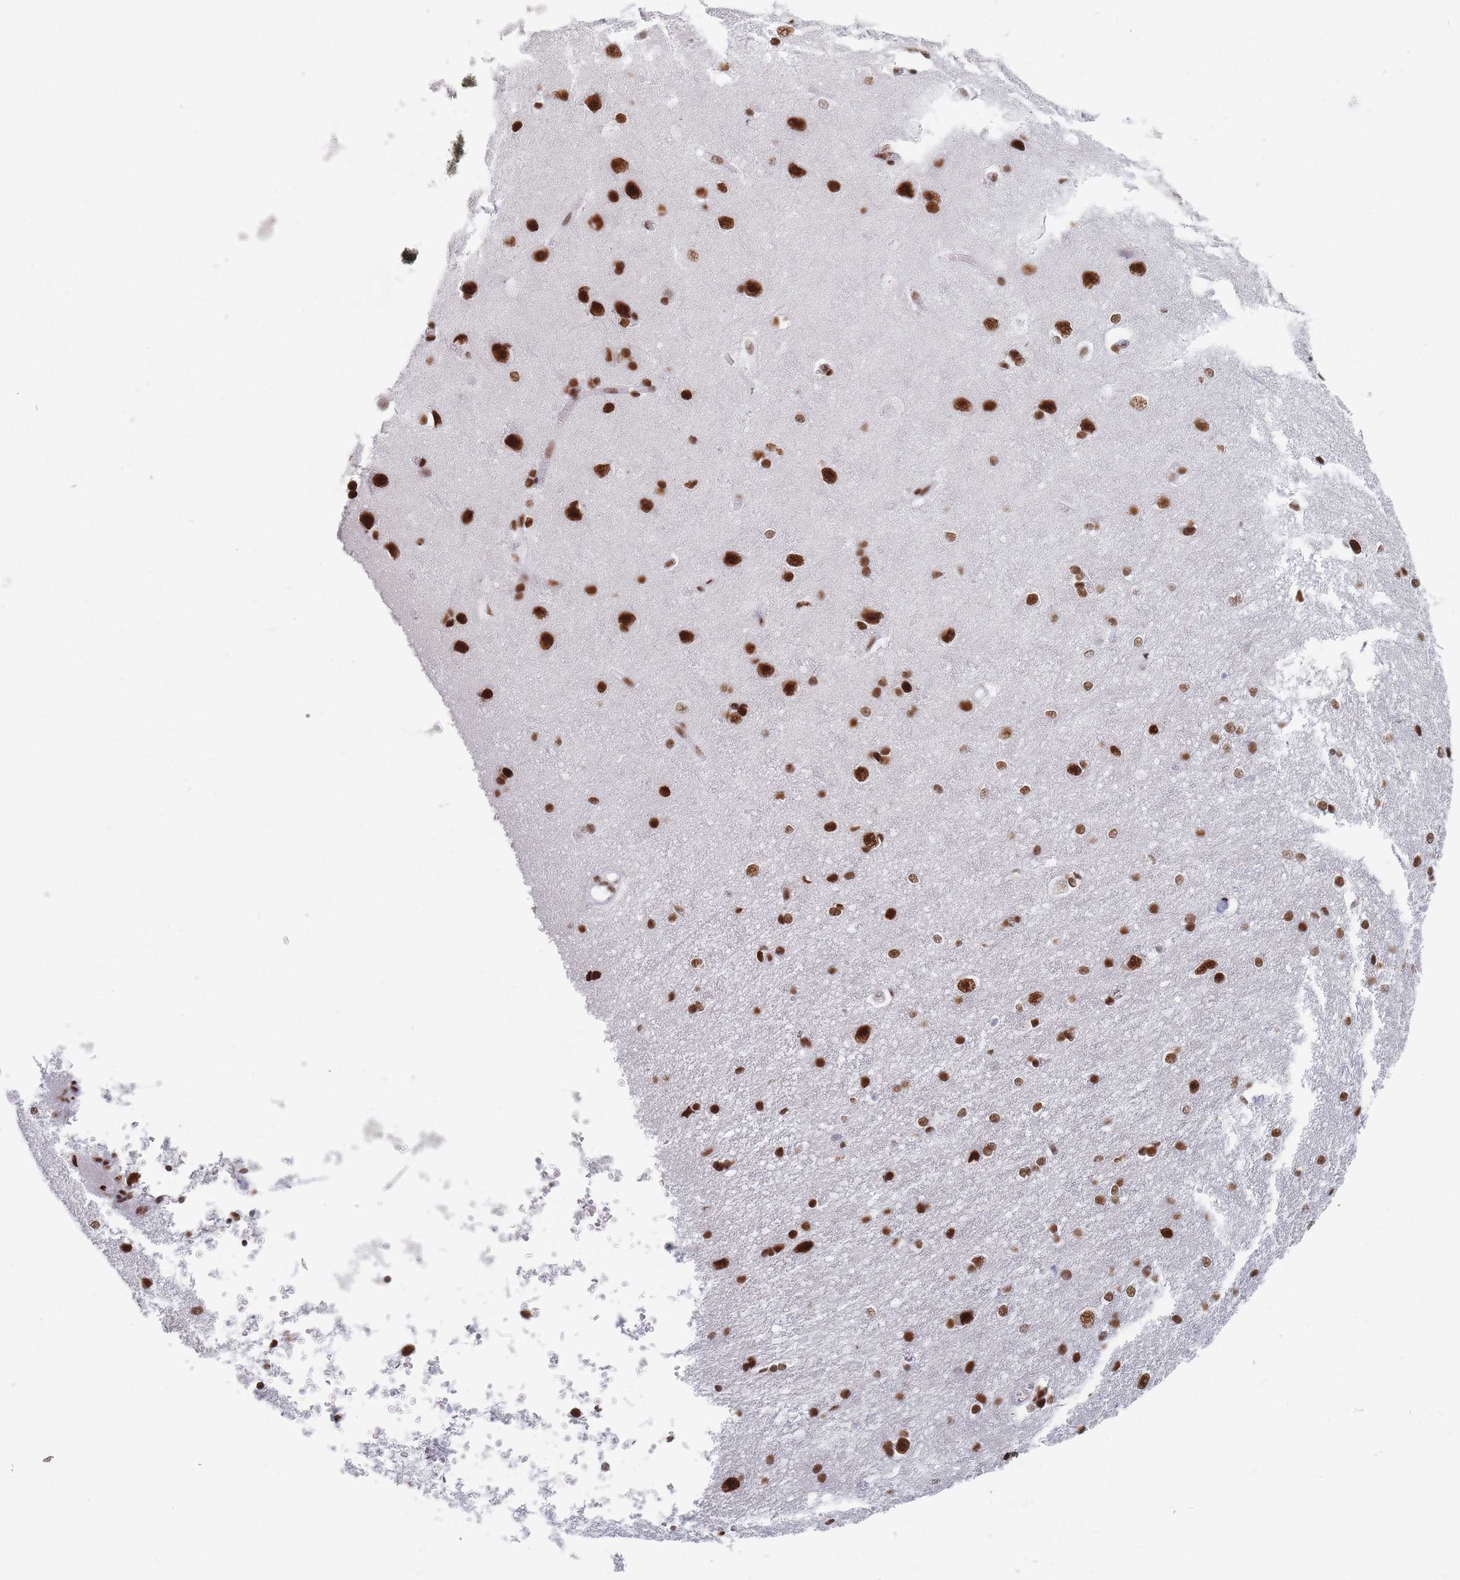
{"staining": {"intensity": "moderate", "quantity": ">75%", "location": "nuclear"}, "tissue": "cerebral cortex", "cell_type": "Endothelial cells", "image_type": "normal", "snomed": [{"axis": "morphology", "description": "Normal tissue, NOS"}, {"axis": "topography", "description": "Cerebral cortex"}], "caption": "Immunohistochemical staining of benign cerebral cortex reveals moderate nuclear protein positivity in about >75% of endothelial cells. (DAB (3,3'-diaminobenzidine) IHC with brightfield microscopy, high magnification).", "gene": "SAFB2", "patient": {"sex": "male", "age": 37}}